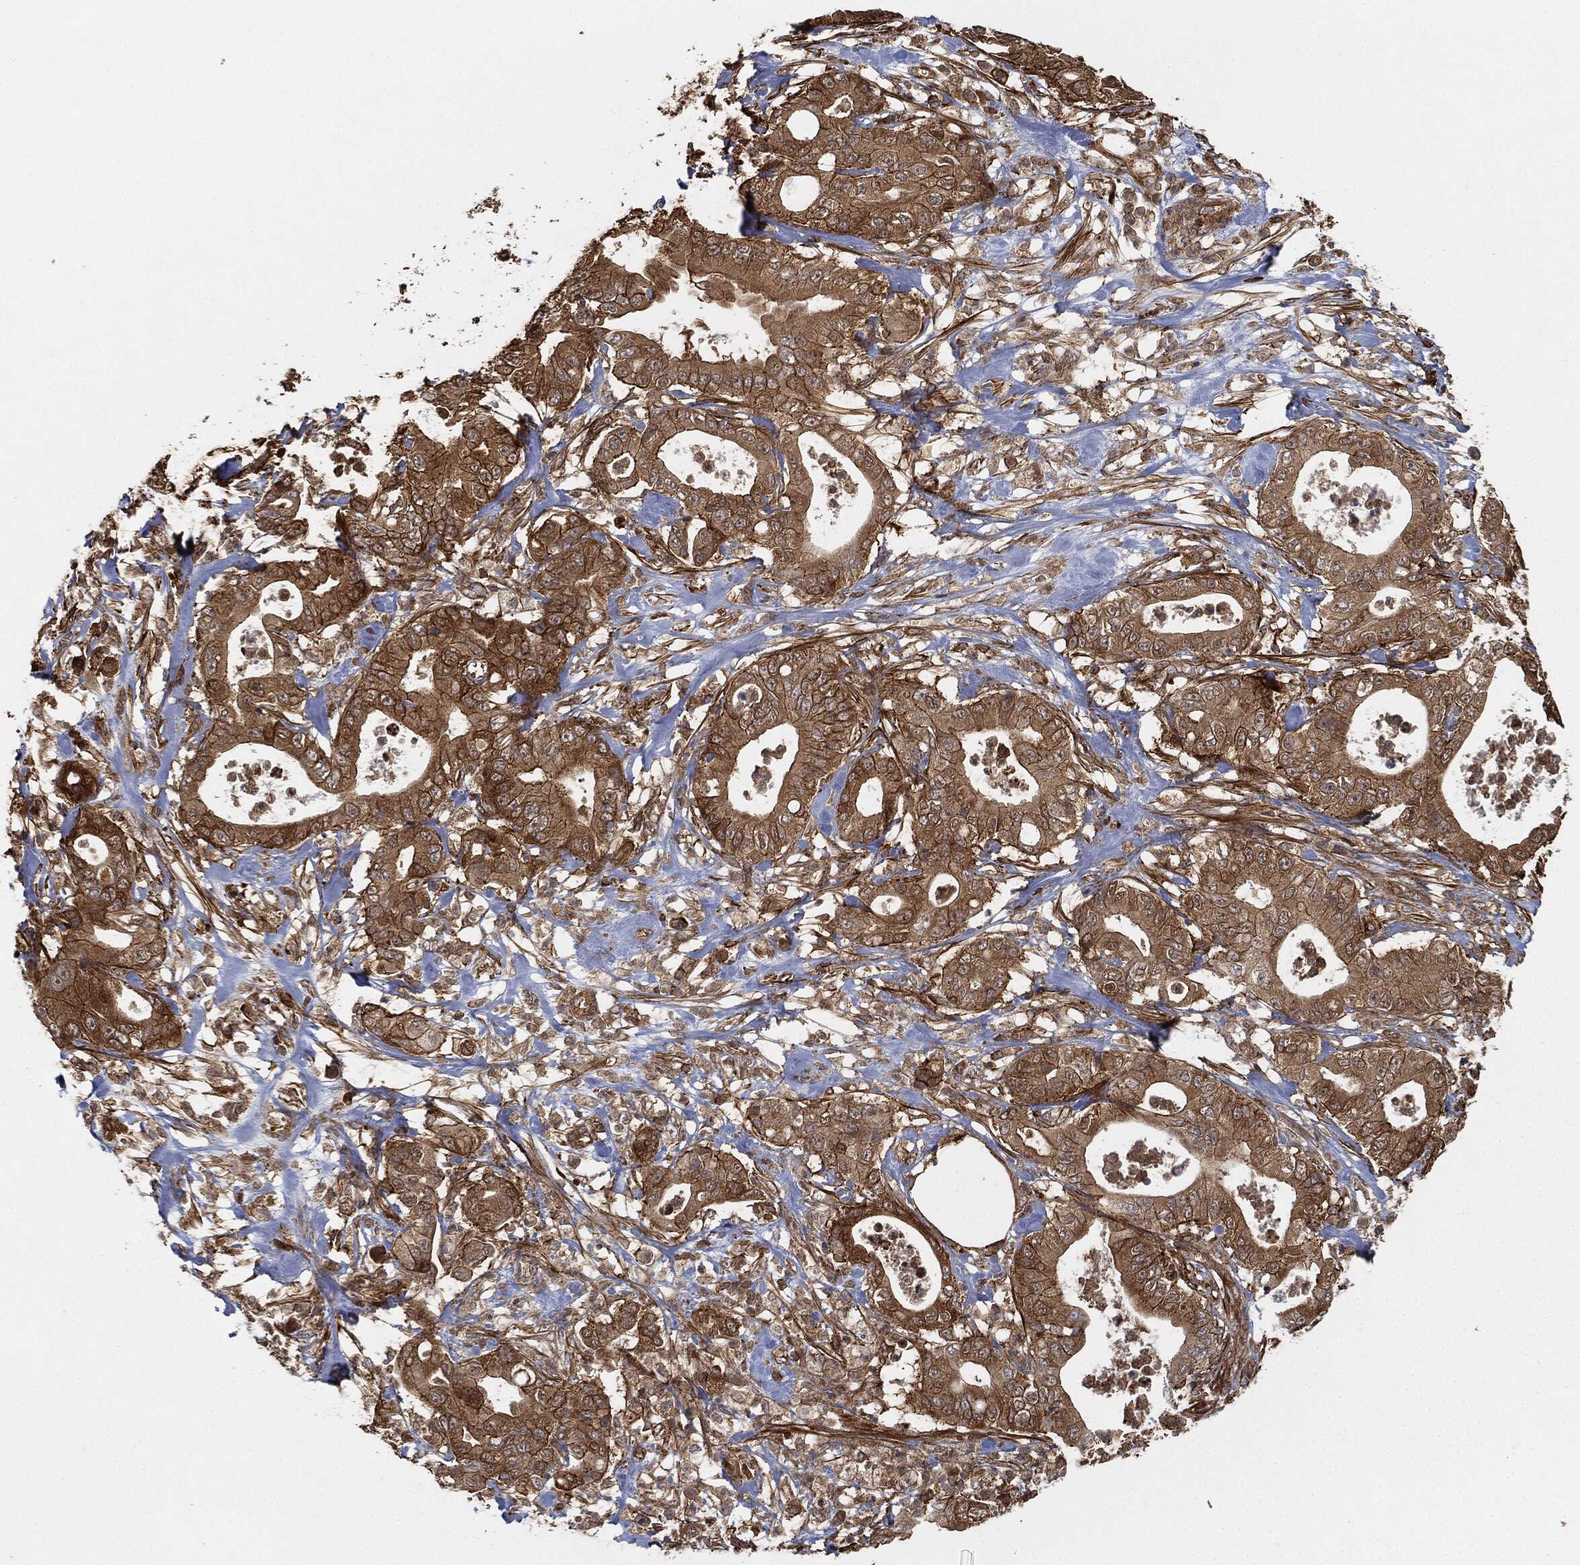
{"staining": {"intensity": "strong", "quantity": ">75%", "location": "cytoplasmic/membranous"}, "tissue": "pancreatic cancer", "cell_type": "Tumor cells", "image_type": "cancer", "snomed": [{"axis": "morphology", "description": "Adenocarcinoma, NOS"}, {"axis": "topography", "description": "Pancreas"}], "caption": "DAB immunohistochemical staining of human pancreatic adenocarcinoma exhibits strong cytoplasmic/membranous protein positivity in approximately >75% of tumor cells.", "gene": "TPT1", "patient": {"sex": "male", "age": 71}}